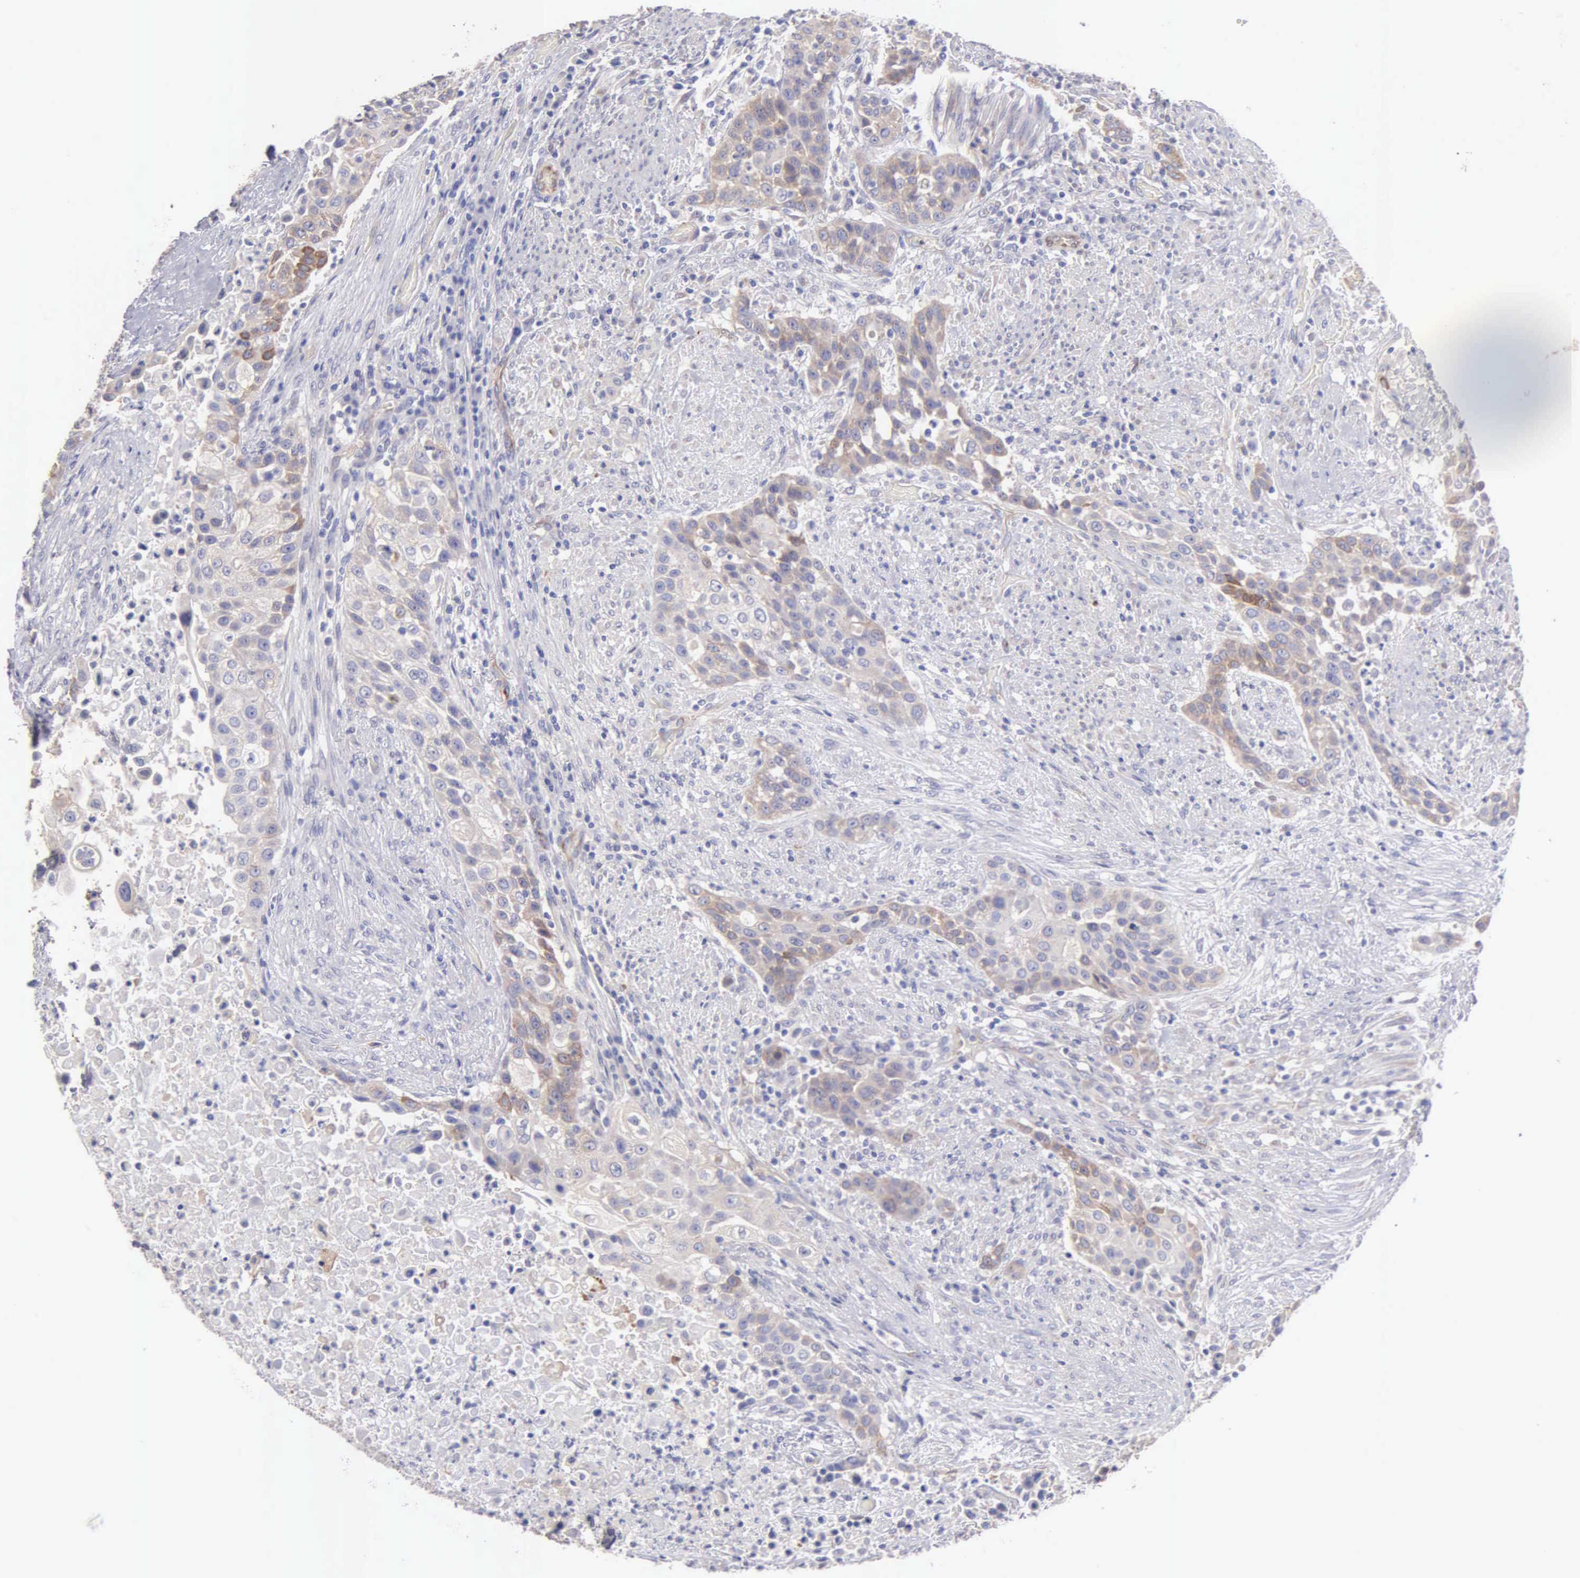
{"staining": {"intensity": "weak", "quantity": "25%-75%", "location": "cytoplasmic/membranous"}, "tissue": "urothelial cancer", "cell_type": "Tumor cells", "image_type": "cancer", "snomed": [{"axis": "morphology", "description": "Urothelial carcinoma, High grade"}, {"axis": "topography", "description": "Urinary bladder"}], "caption": "A high-resolution photomicrograph shows immunohistochemistry (IHC) staining of urothelial carcinoma (high-grade), which displays weak cytoplasmic/membranous positivity in about 25%-75% of tumor cells. The staining was performed using DAB, with brown indicating positive protein expression. Nuclei are stained blue with hematoxylin.", "gene": "APP", "patient": {"sex": "male", "age": 74}}